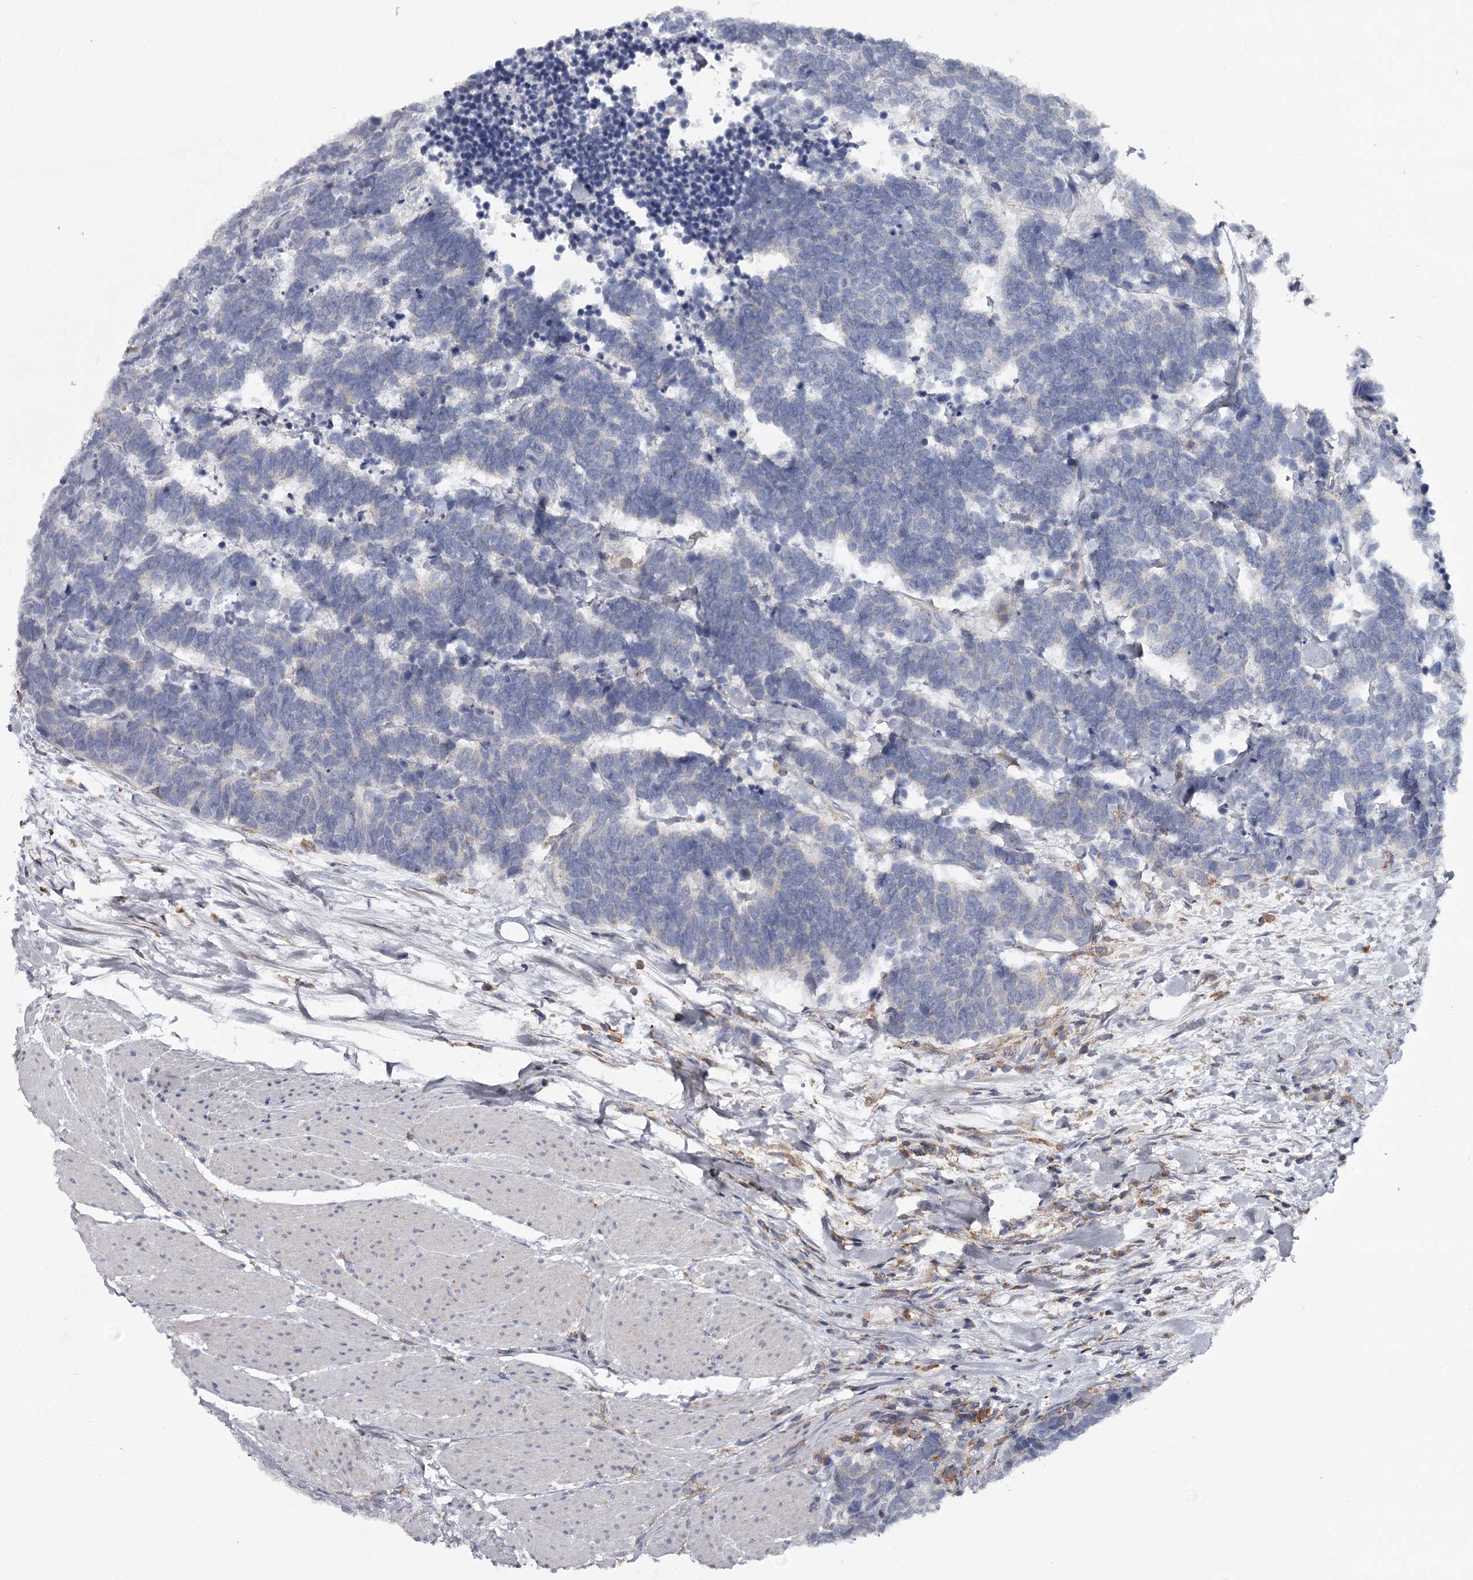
{"staining": {"intensity": "negative", "quantity": "none", "location": "none"}, "tissue": "carcinoid", "cell_type": "Tumor cells", "image_type": "cancer", "snomed": [{"axis": "morphology", "description": "Carcinoma, NOS"}, {"axis": "morphology", "description": "Carcinoid, malignant, NOS"}, {"axis": "topography", "description": "Urinary bladder"}], "caption": "Tumor cells are negative for brown protein staining in carcinoid.", "gene": "RASSF6", "patient": {"sex": "male", "age": 57}}